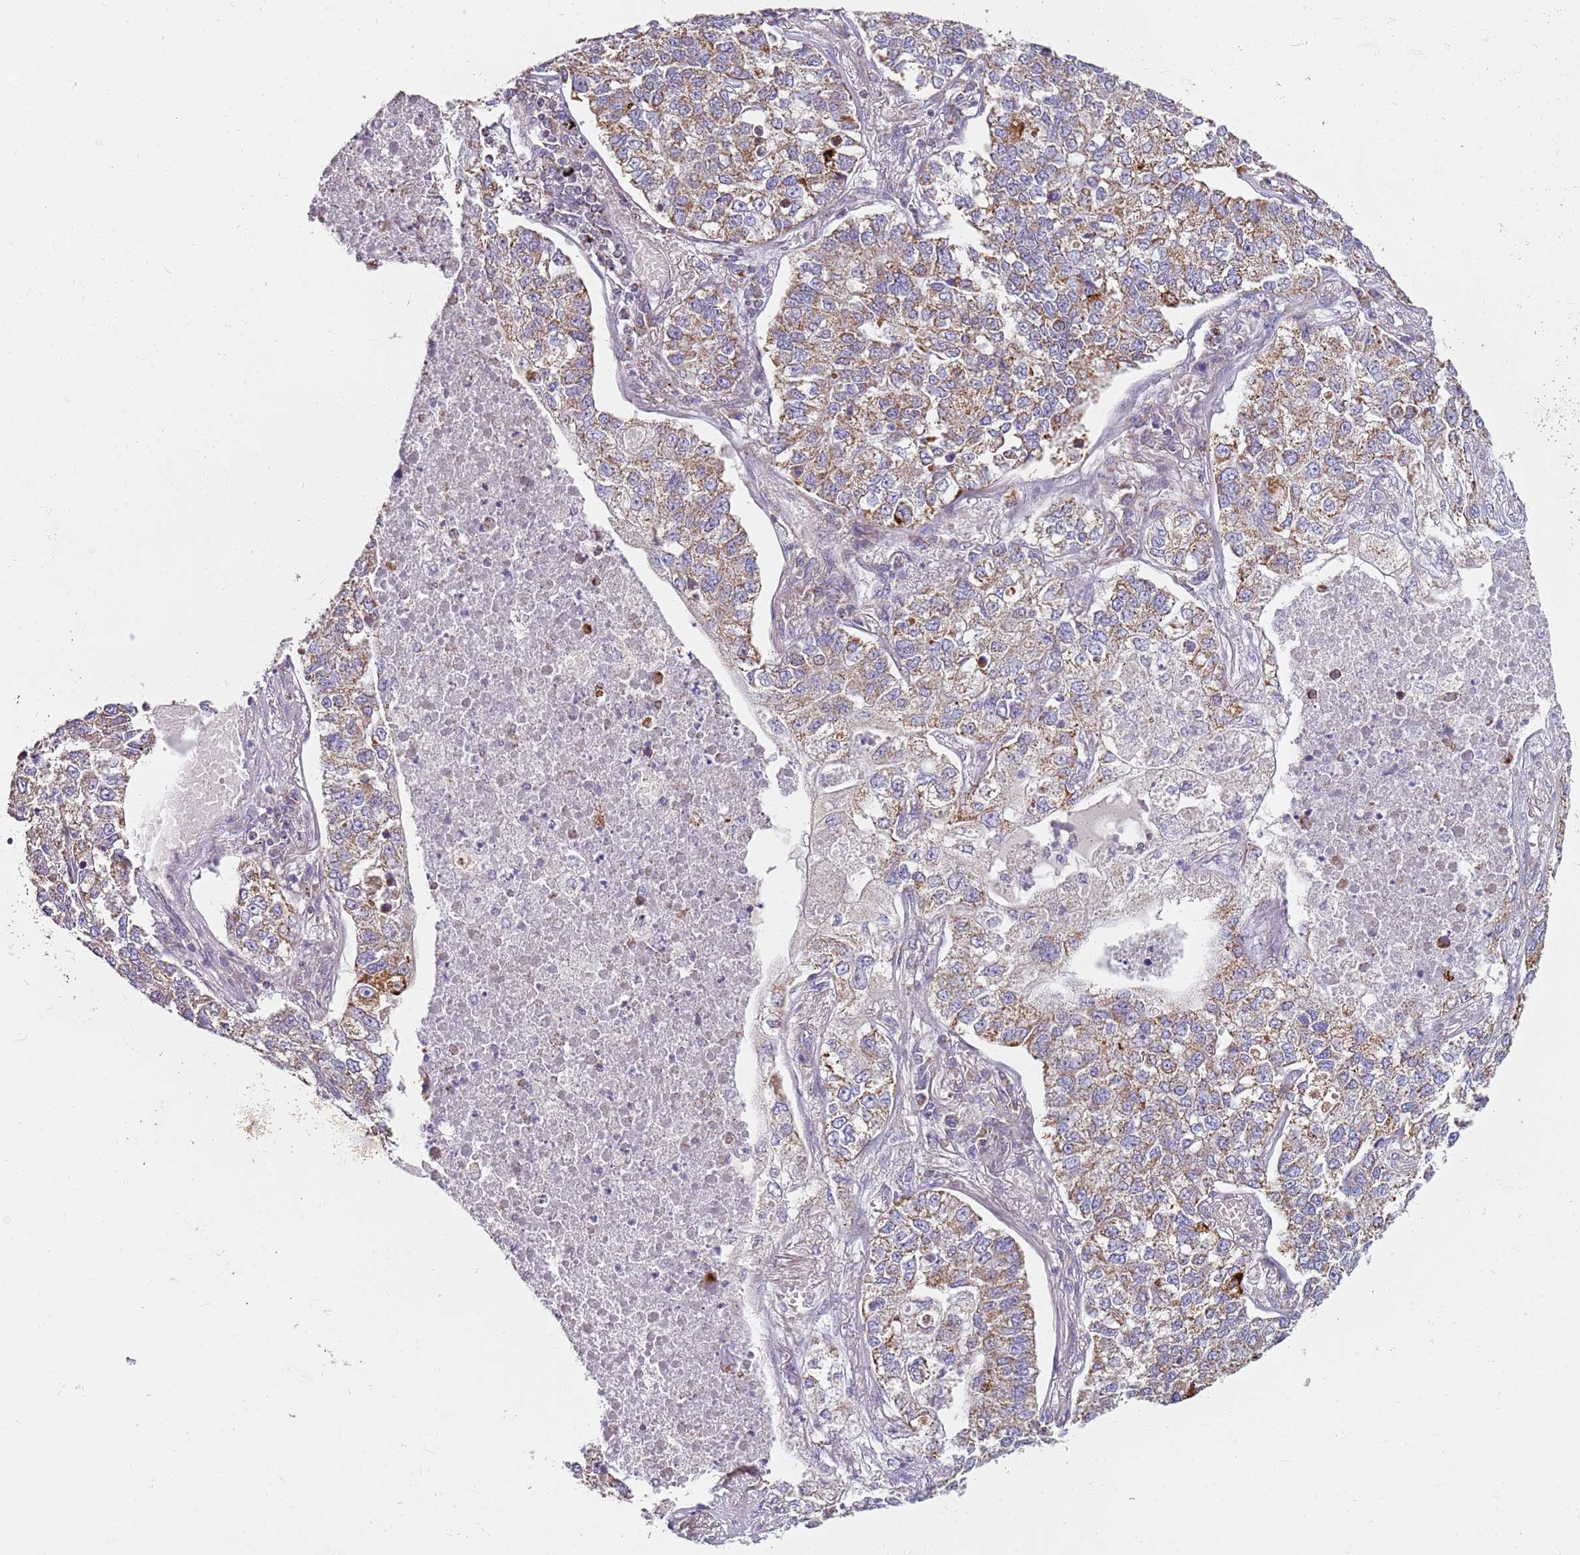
{"staining": {"intensity": "moderate", "quantity": ">75%", "location": "cytoplasmic/membranous"}, "tissue": "lung cancer", "cell_type": "Tumor cells", "image_type": "cancer", "snomed": [{"axis": "morphology", "description": "Adenocarcinoma, NOS"}, {"axis": "topography", "description": "Lung"}], "caption": "Immunohistochemical staining of adenocarcinoma (lung) demonstrates medium levels of moderate cytoplasmic/membranous positivity in approximately >75% of tumor cells.", "gene": "ALS2", "patient": {"sex": "male", "age": 49}}